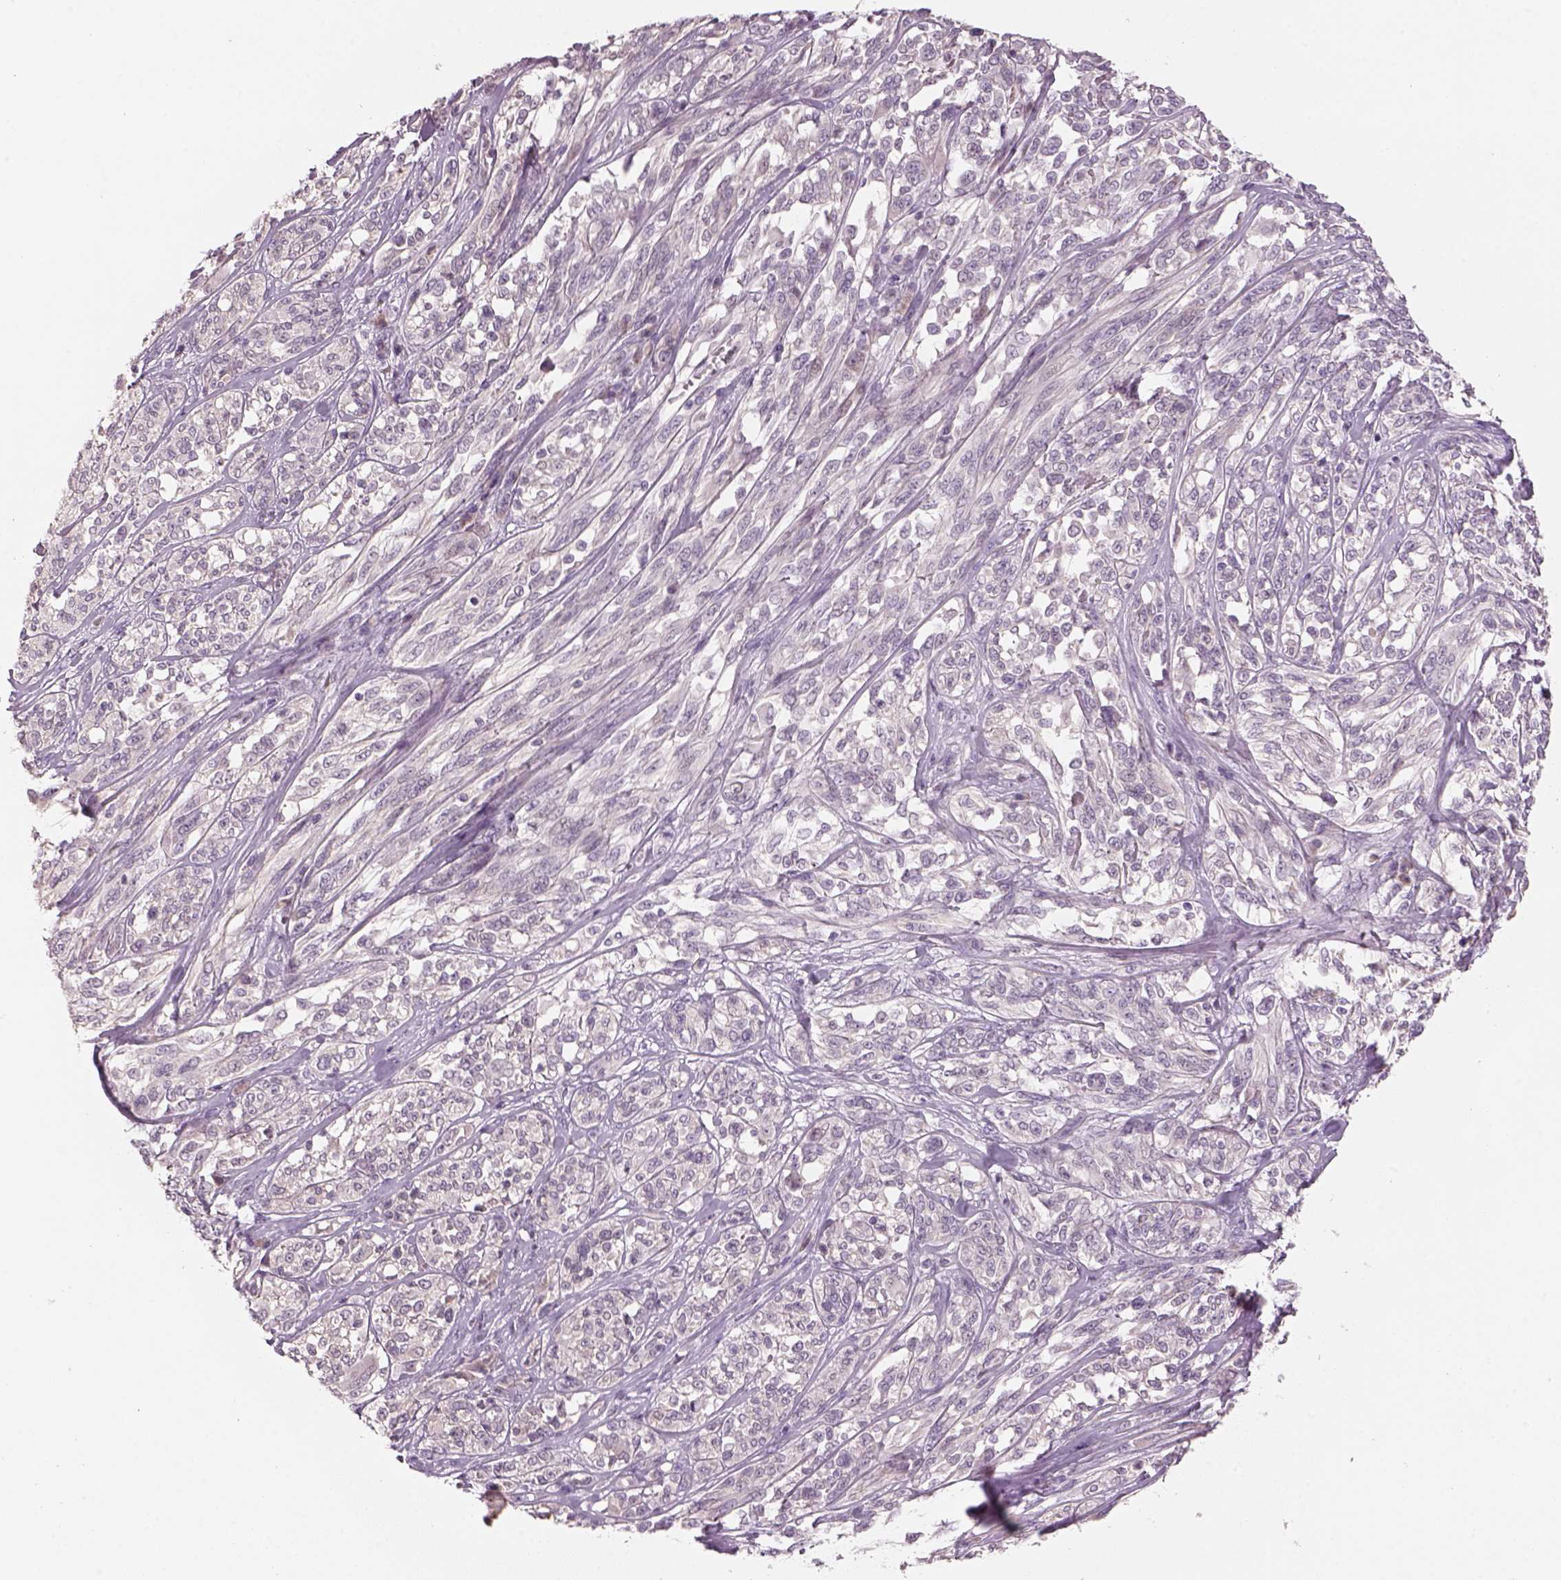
{"staining": {"intensity": "negative", "quantity": "none", "location": "none"}, "tissue": "melanoma", "cell_type": "Tumor cells", "image_type": "cancer", "snomed": [{"axis": "morphology", "description": "Malignant melanoma, NOS"}, {"axis": "topography", "description": "Skin"}], "caption": "This is an immunohistochemistry (IHC) micrograph of human melanoma. There is no staining in tumor cells.", "gene": "PENK", "patient": {"sex": "female", "age": 91}}